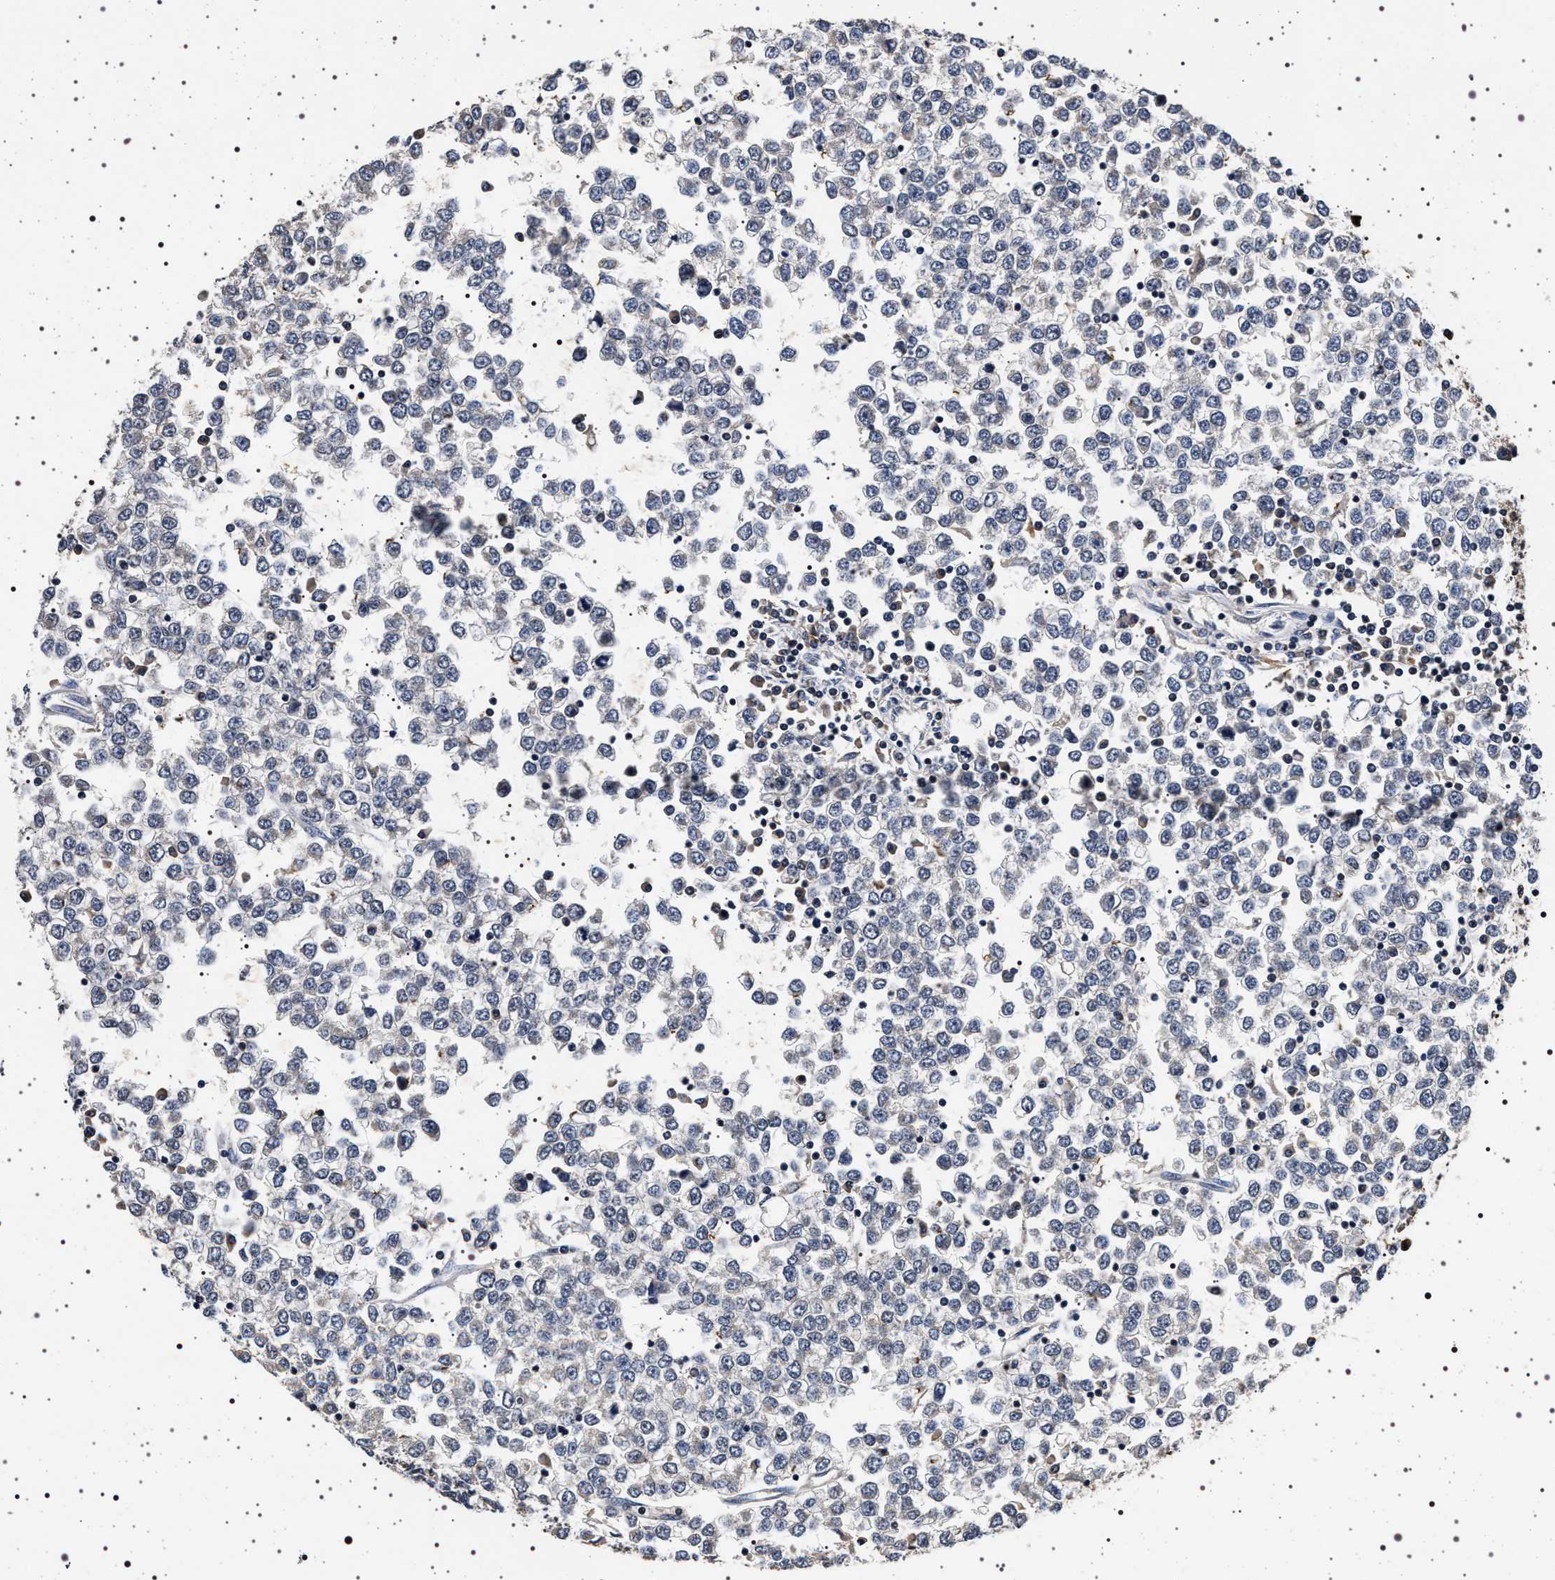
{"staining": {"intensity": "negative", "quantity": "none", "location": "none"}, "tissue": "testis cancer", "cell_type": "Tumor cells", "image_type": "cancer", "snomed": [{"axis": "morphology", "description": "Seminoma, NOS"}, {"axis": "topography", "description": "Testis"}], "caption": "Photomicrograph shows no protein expression in tumor cells of testis seminoma tissue.", "gene": "CDKN1B", "patient": {"sex": "male", "age": 65}}